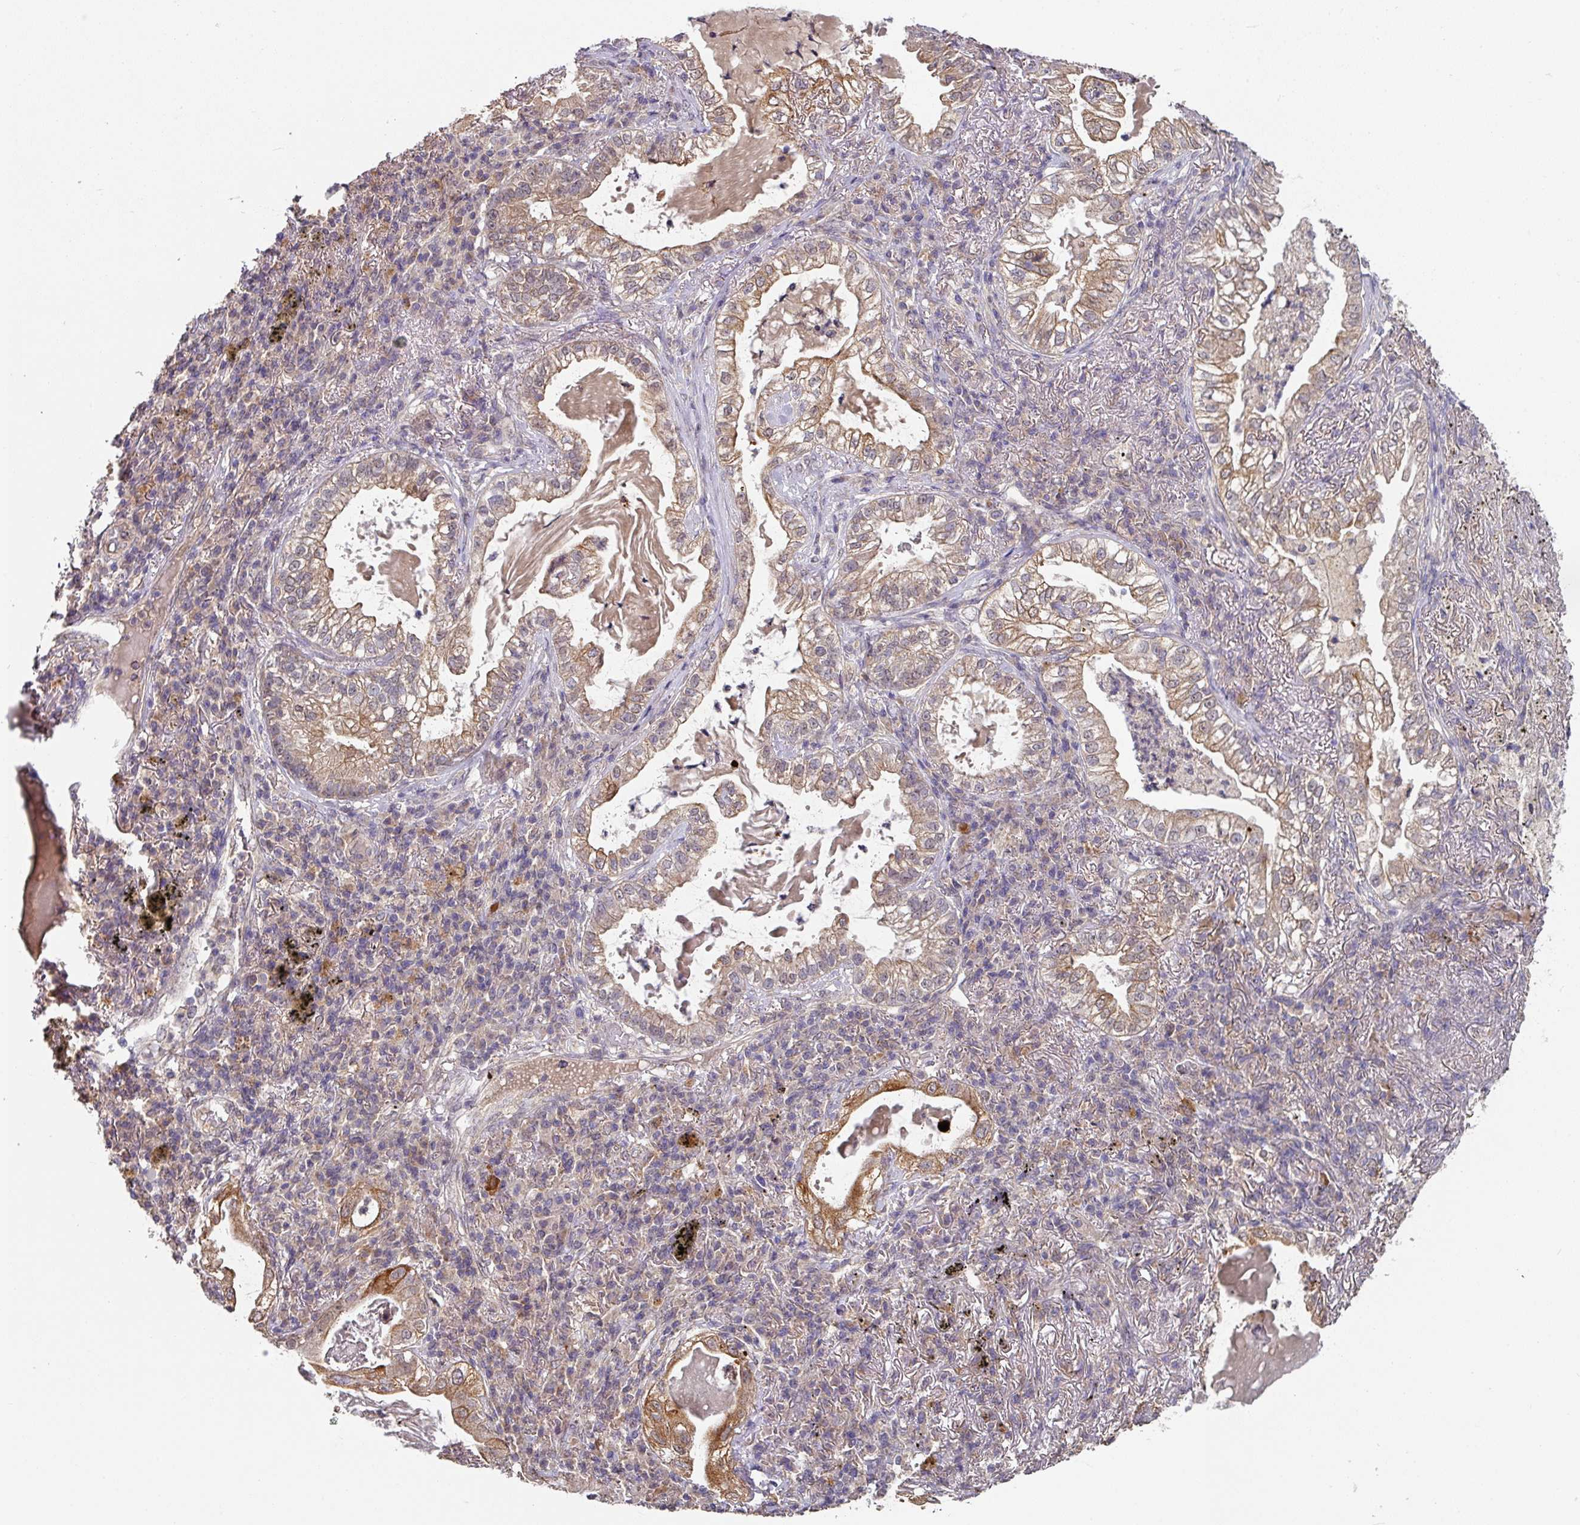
{"staining": {"intensity": "moderate", "quantity": ">75%", "location": "cytoplasmic/membranous"}, "tissue": "lung cancer", "cell_type": "Tumor cells", "image_type": "cancer", "snomed": [{"axis": "morphology", "description": "Adenocarcinoma, NOS"}, {"axis": "topography", "description": "Lung"}], "caption": "The histopathology image reveals staining of adenocarcinoma (lung), revealing moderate cytoplasmic/membranous protein positivity (brown color) within tumor cells. The staining was performed using DAB (3,3'-diaminobenzidine), with brown indicating positive protein expression. Nuclei are stained blue with hematoxylin.", "gene": "EXTL3", "patient": {"sex": "female", "age": 73}}